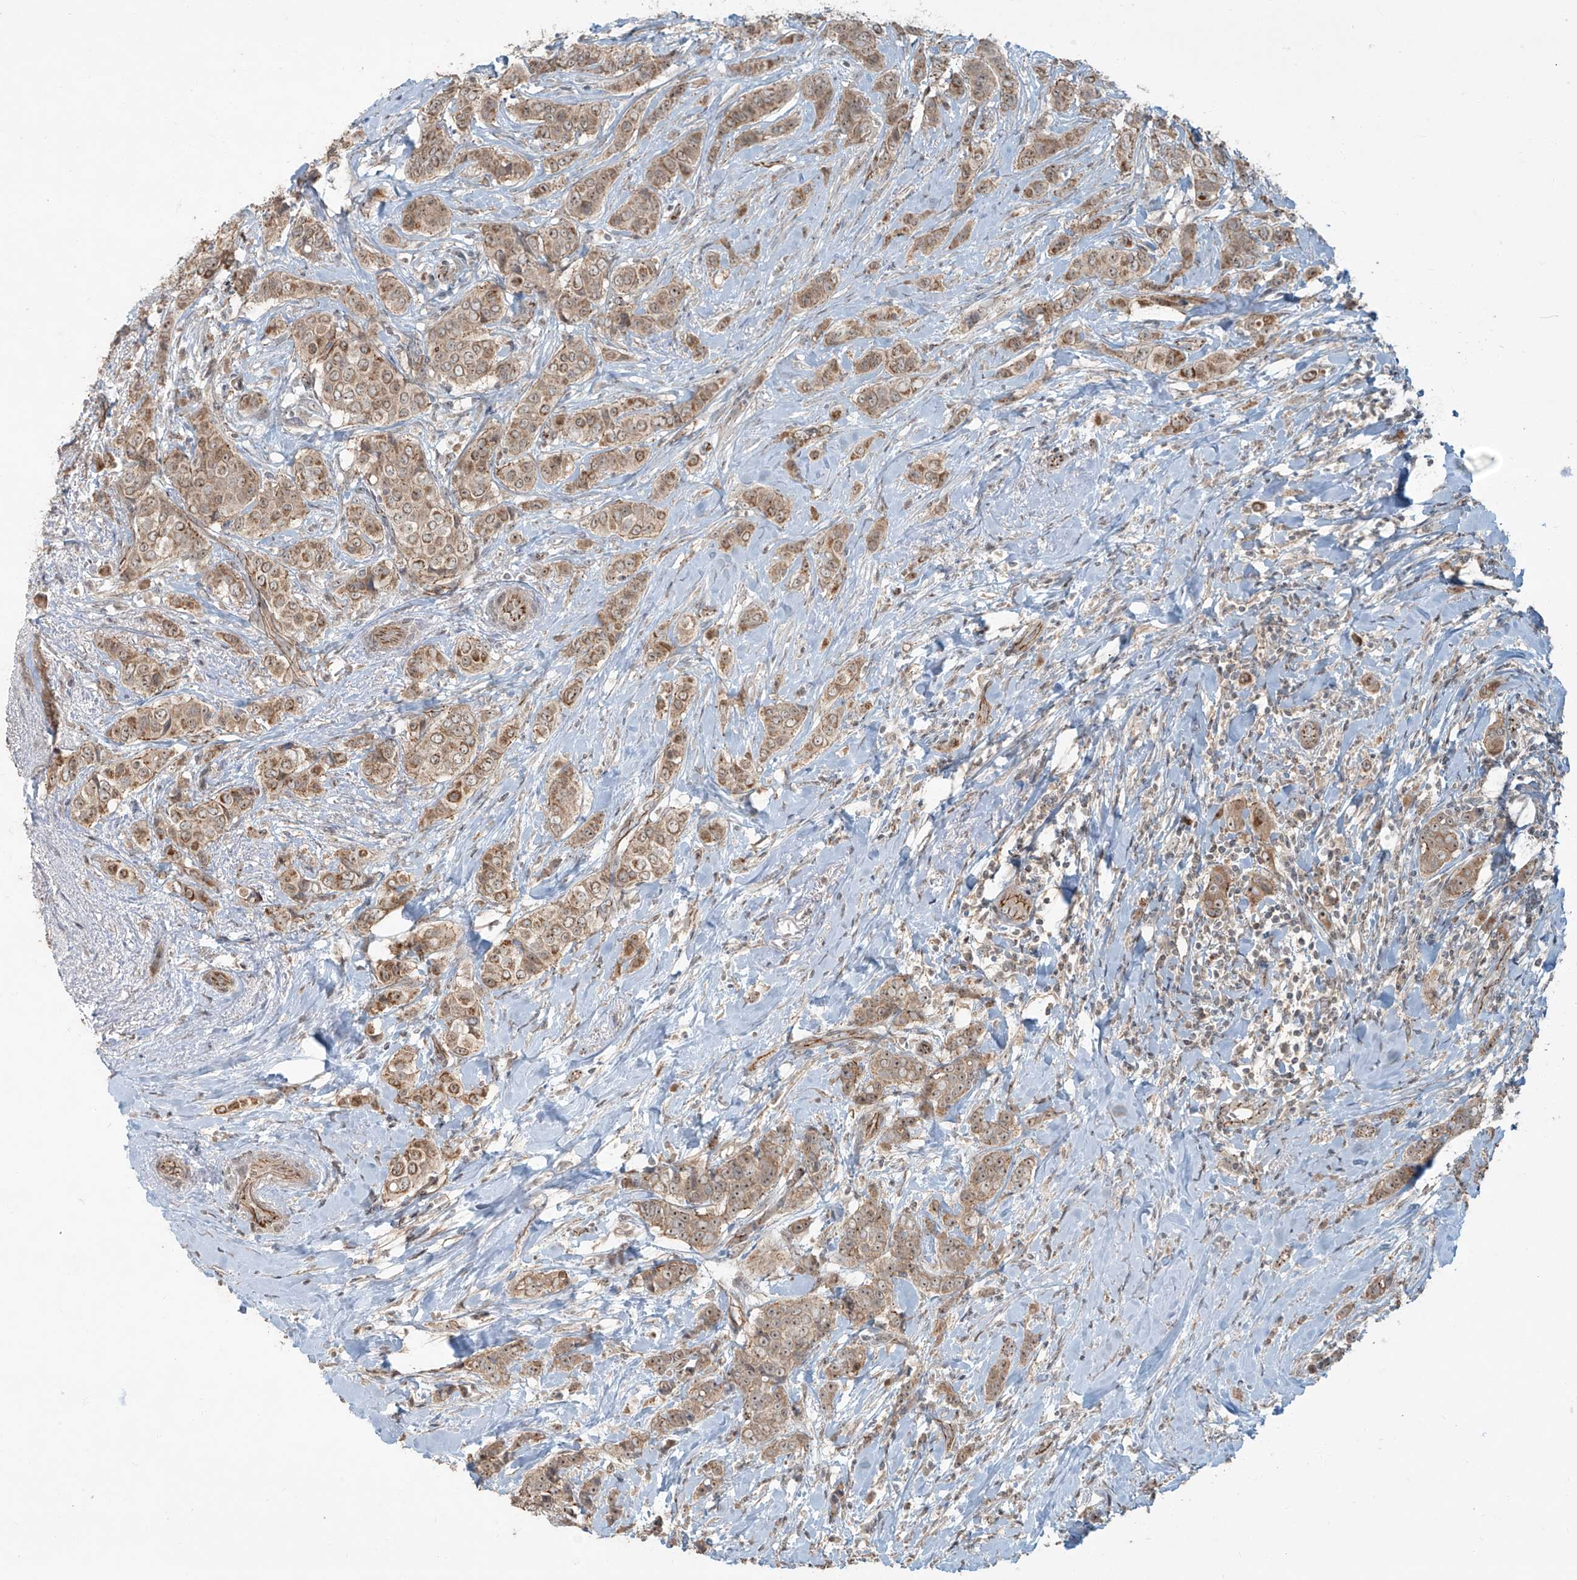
{"staining": {"intensity": "moderate", "quantity": ">75%", "location": "cytoplasmic/membranous,nuclear"}, "tissue": "breast cancer", "cell_type": "Tumor cells", "image_type": "cancer", "snomed": [{"axis": "morphology", "description": "Lobular carcinoma"}, {"axis": "topography", "description": "Breast"}], "caption": "This is an image of IHC staining of lobular carcinoma (breast), which shows moderate staining in the cytoplasmic/membranous and nuclear of tumor cells.", "gene": "ZNF16", "patient": {"sex": "female", "age": 51}}